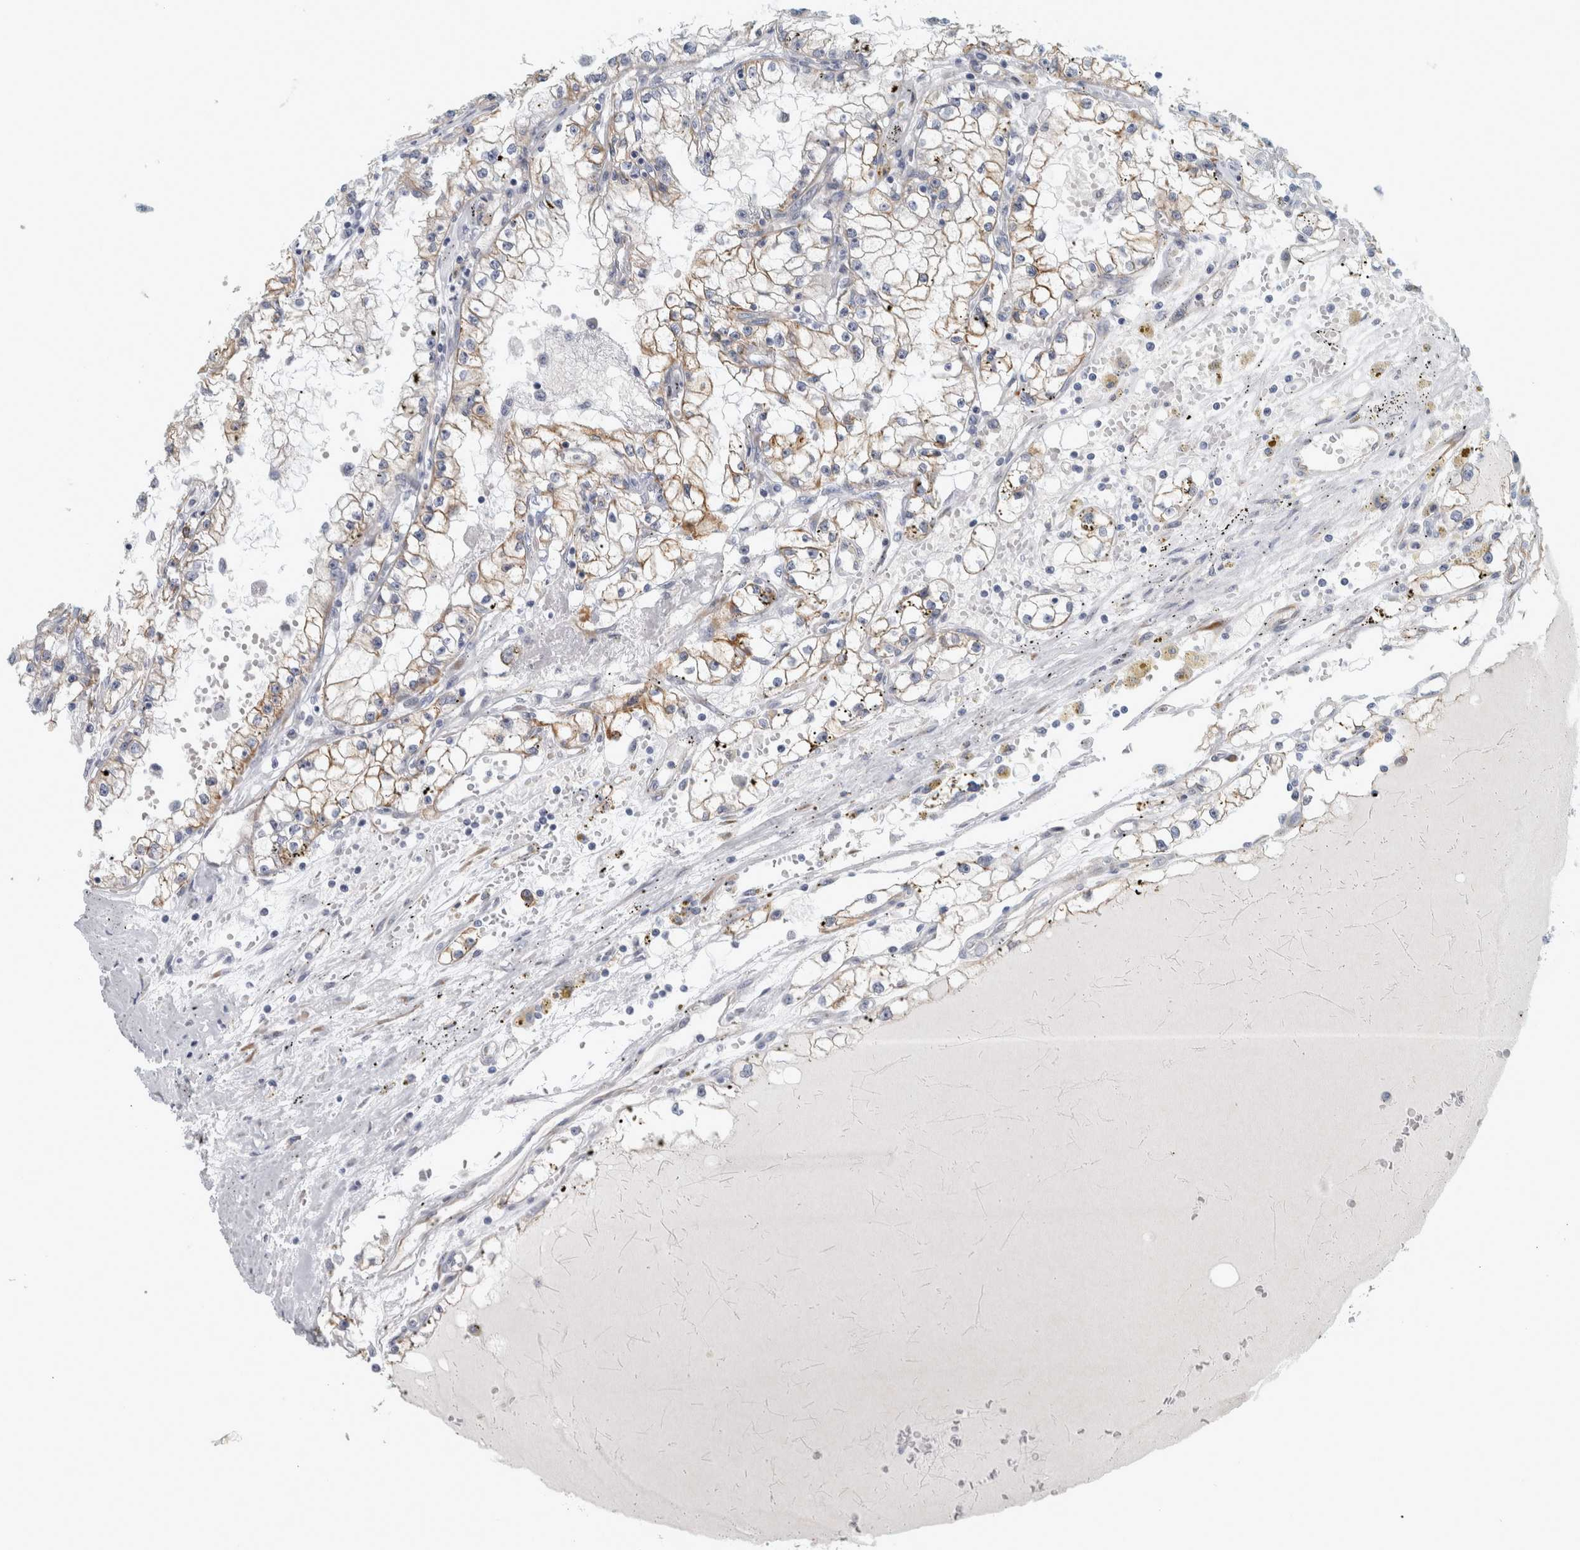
{"staining": {"intensity": "moderate", "quantity": "25%-75%", "location": "cytoplasmic/membranous"}, "tissue": "renal cancer", "cell_type": "Tumor cells", "image_type": "cancer", "snomed": [{"axis": "morphology", "description": "Adenocarcinoma, NOS"}, {"axis": "topography", "description": "Kidney"}], "caption": "Renal cancer (adenocarcinoma) stained for a protein (brown) reveals moderate cytoplasmic/membranous positive expression in approximately 25%-75% of tumor cells.", "gene": "B3GNT3", "patient": {"sex": "male", "age": 56}}